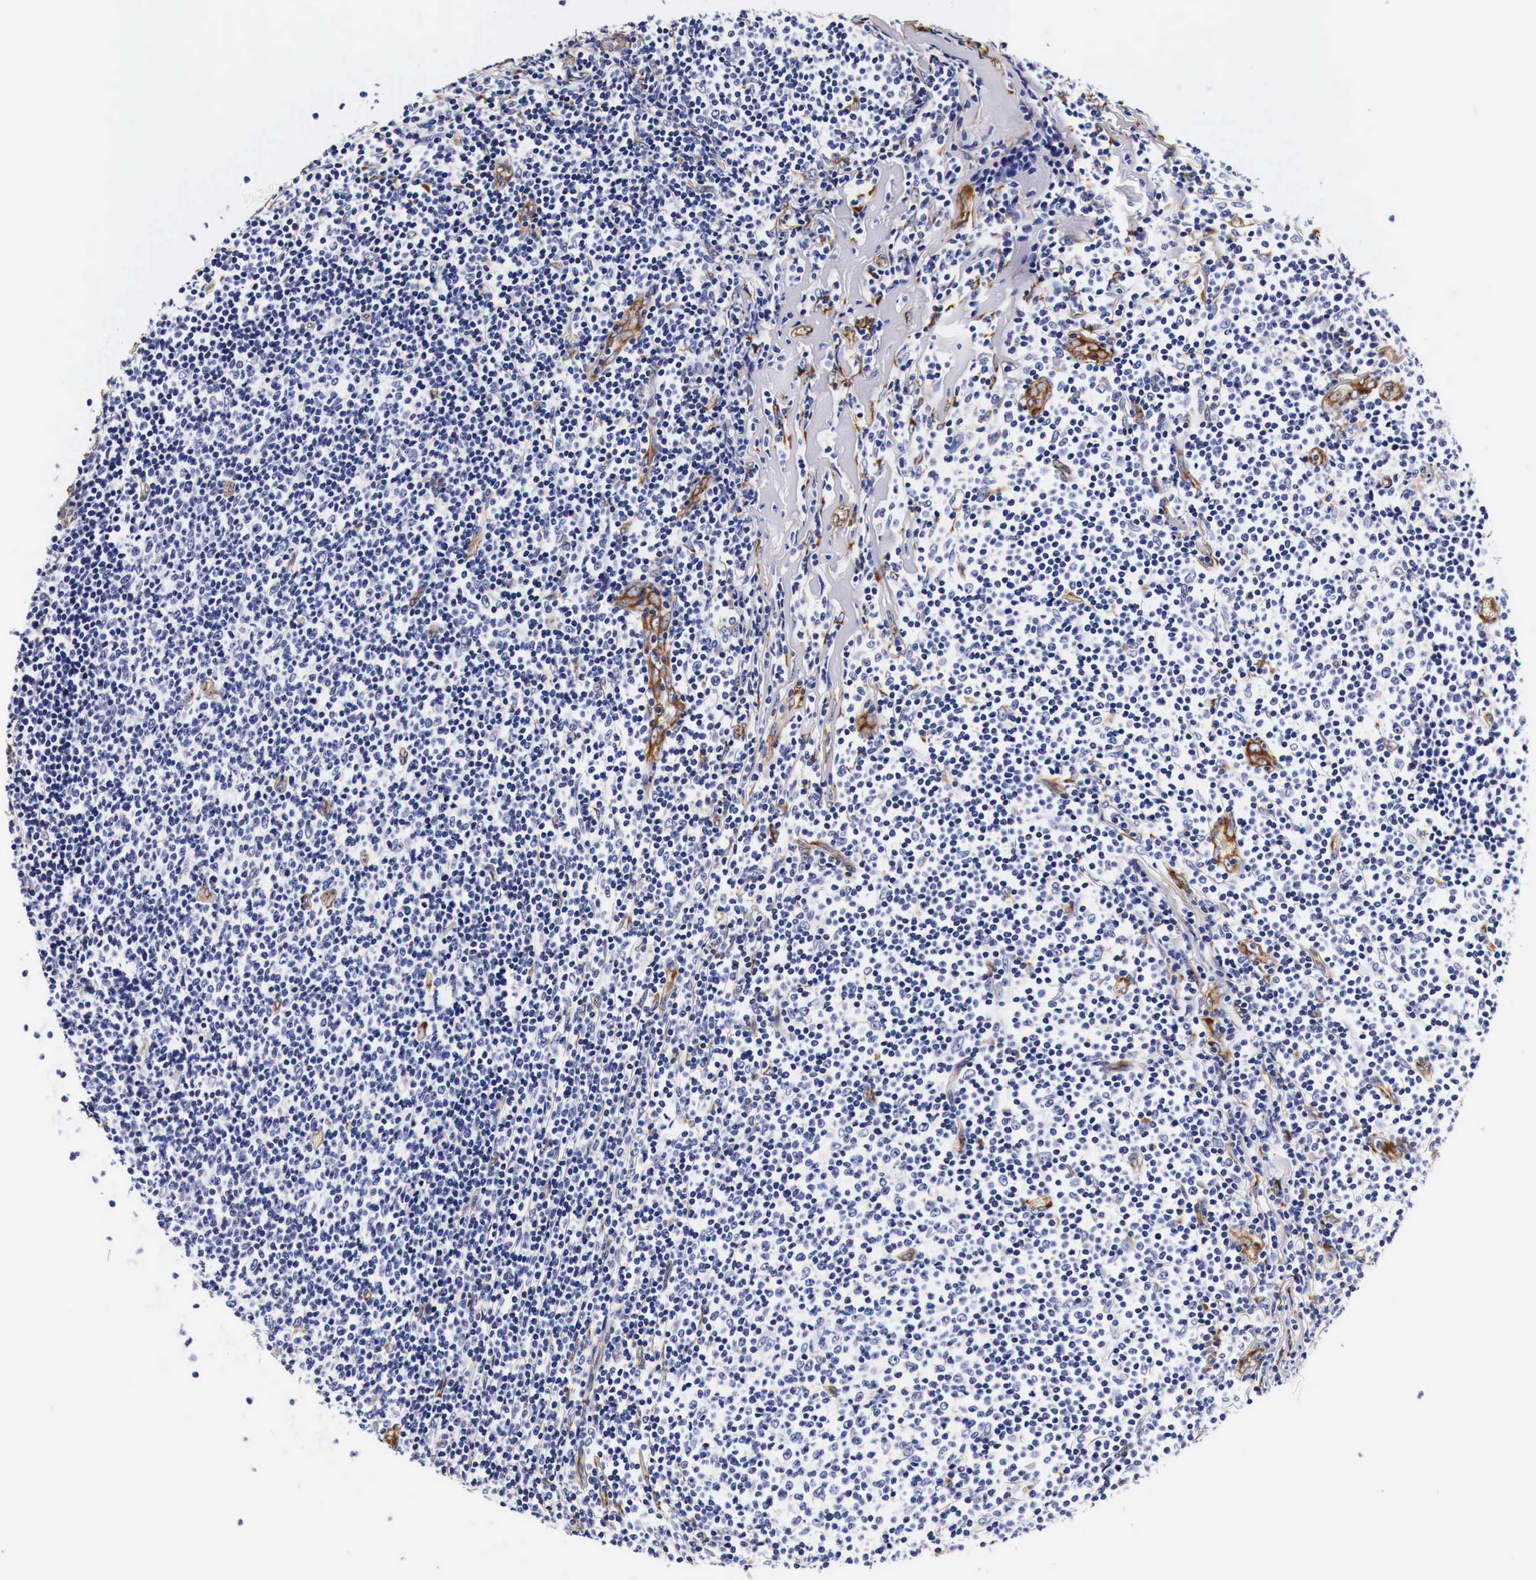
{"staining": {"intensity": "negative", "quantity": "none", "location": "none"}, "tissue": "lymphoma", "cell_type": "Tumor cells", "image_type": "cancer", "snomed": [{"axis": "morphology", "description": "Malignant lymphoma, non-Hodgkin's type, Low grade"}, {"axis": "topography", "description": "Lymph node"}], "caption": "This image is of lymphoma stained with immunohistochemistry (IHC) to label a protein in brown with the nuclei are counter-stained blue. There is no staining in tumor cells.", "gene": "LAMB2", "patient": {"sex": "male", "age": 74}}